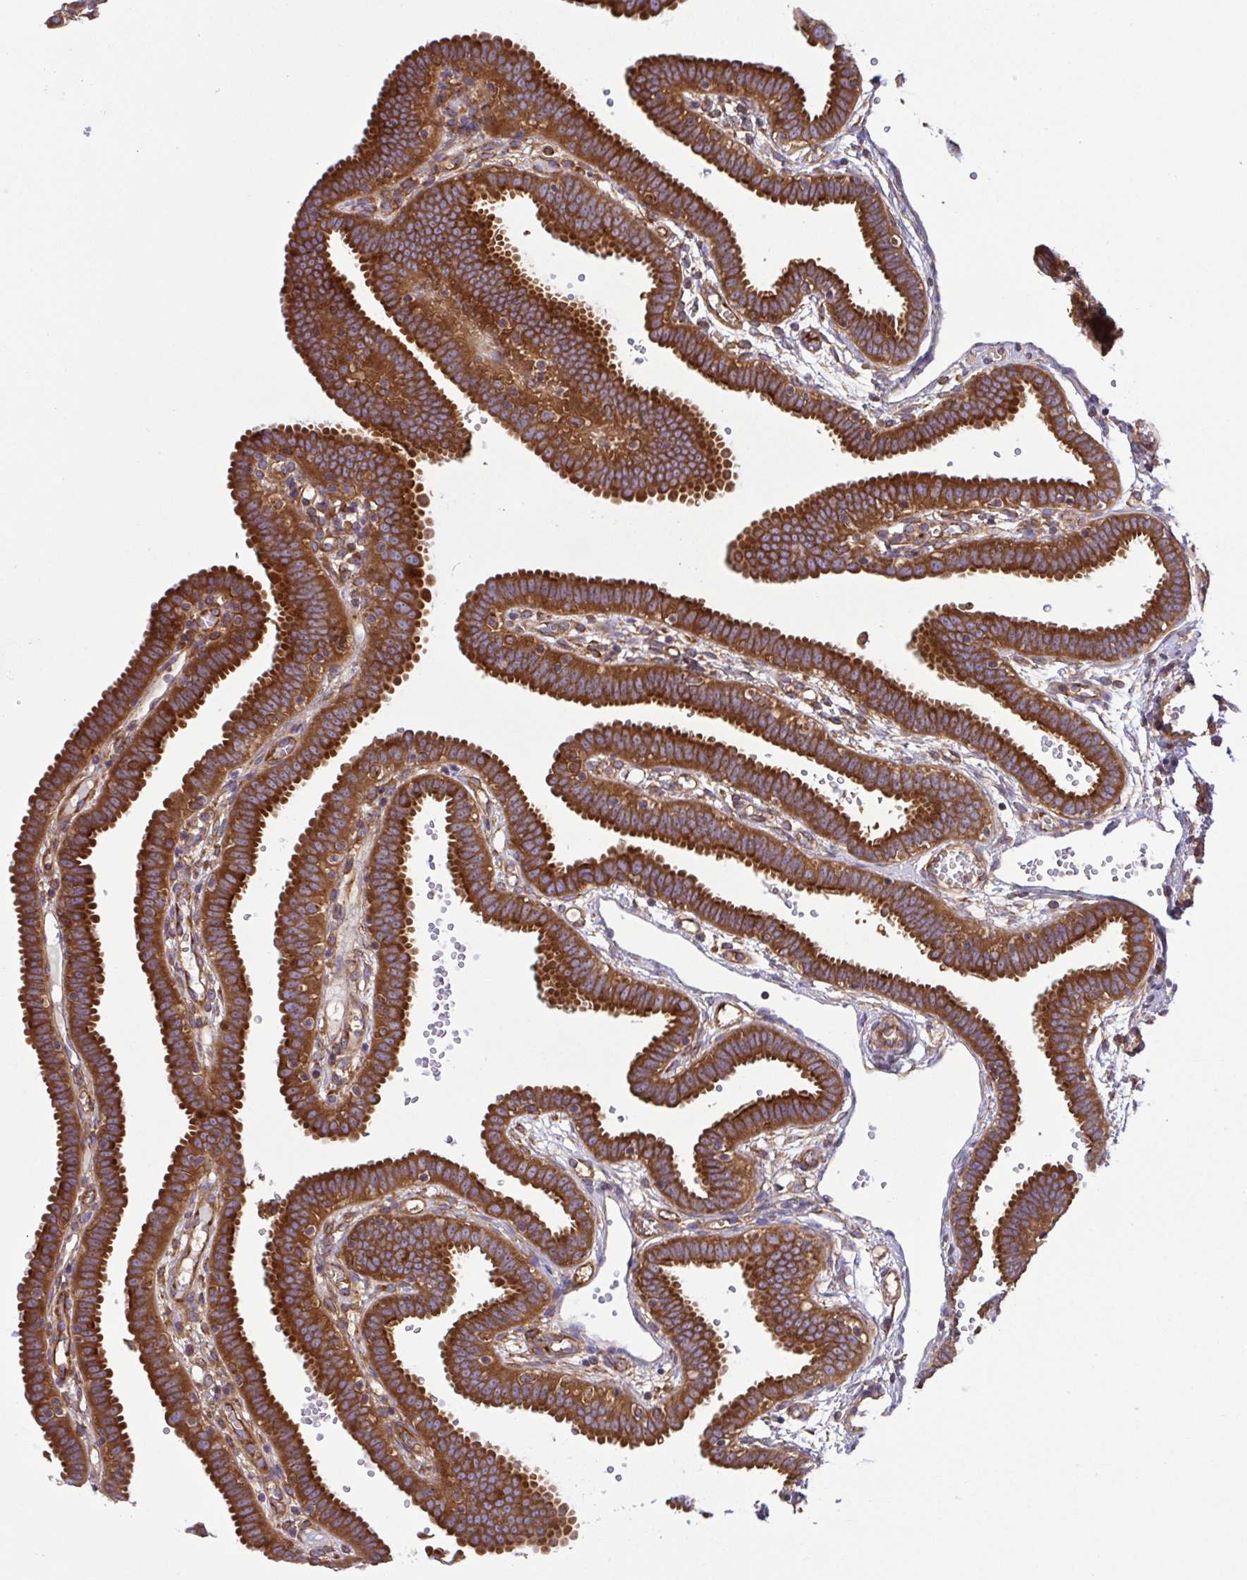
{"staining": {"intensity": "strong", "quantity": ">75%", "location": "cytoplasmic/membranous"}, "tissue": "fallopian tube", "cell_type": "Glandular cells", "image_type": "normal", "snomed": [{"axis": "morphology", "description": "Normal tissue, NOS"}, {"axis": "topography", "description": "Fallopian tube"}], "caption": "The immunohistochemical stain highlights strong cytoplasmic/membranous expression in glandular cells of normal fallopian tube. The staining was performed using DAB to visualize the protein expression in brown, while the nuclei were stained in blue with hematoxylin (Magnification: 20x).", "gene": "KIF5B", "patient": {"sex": "female", "age": 37}}